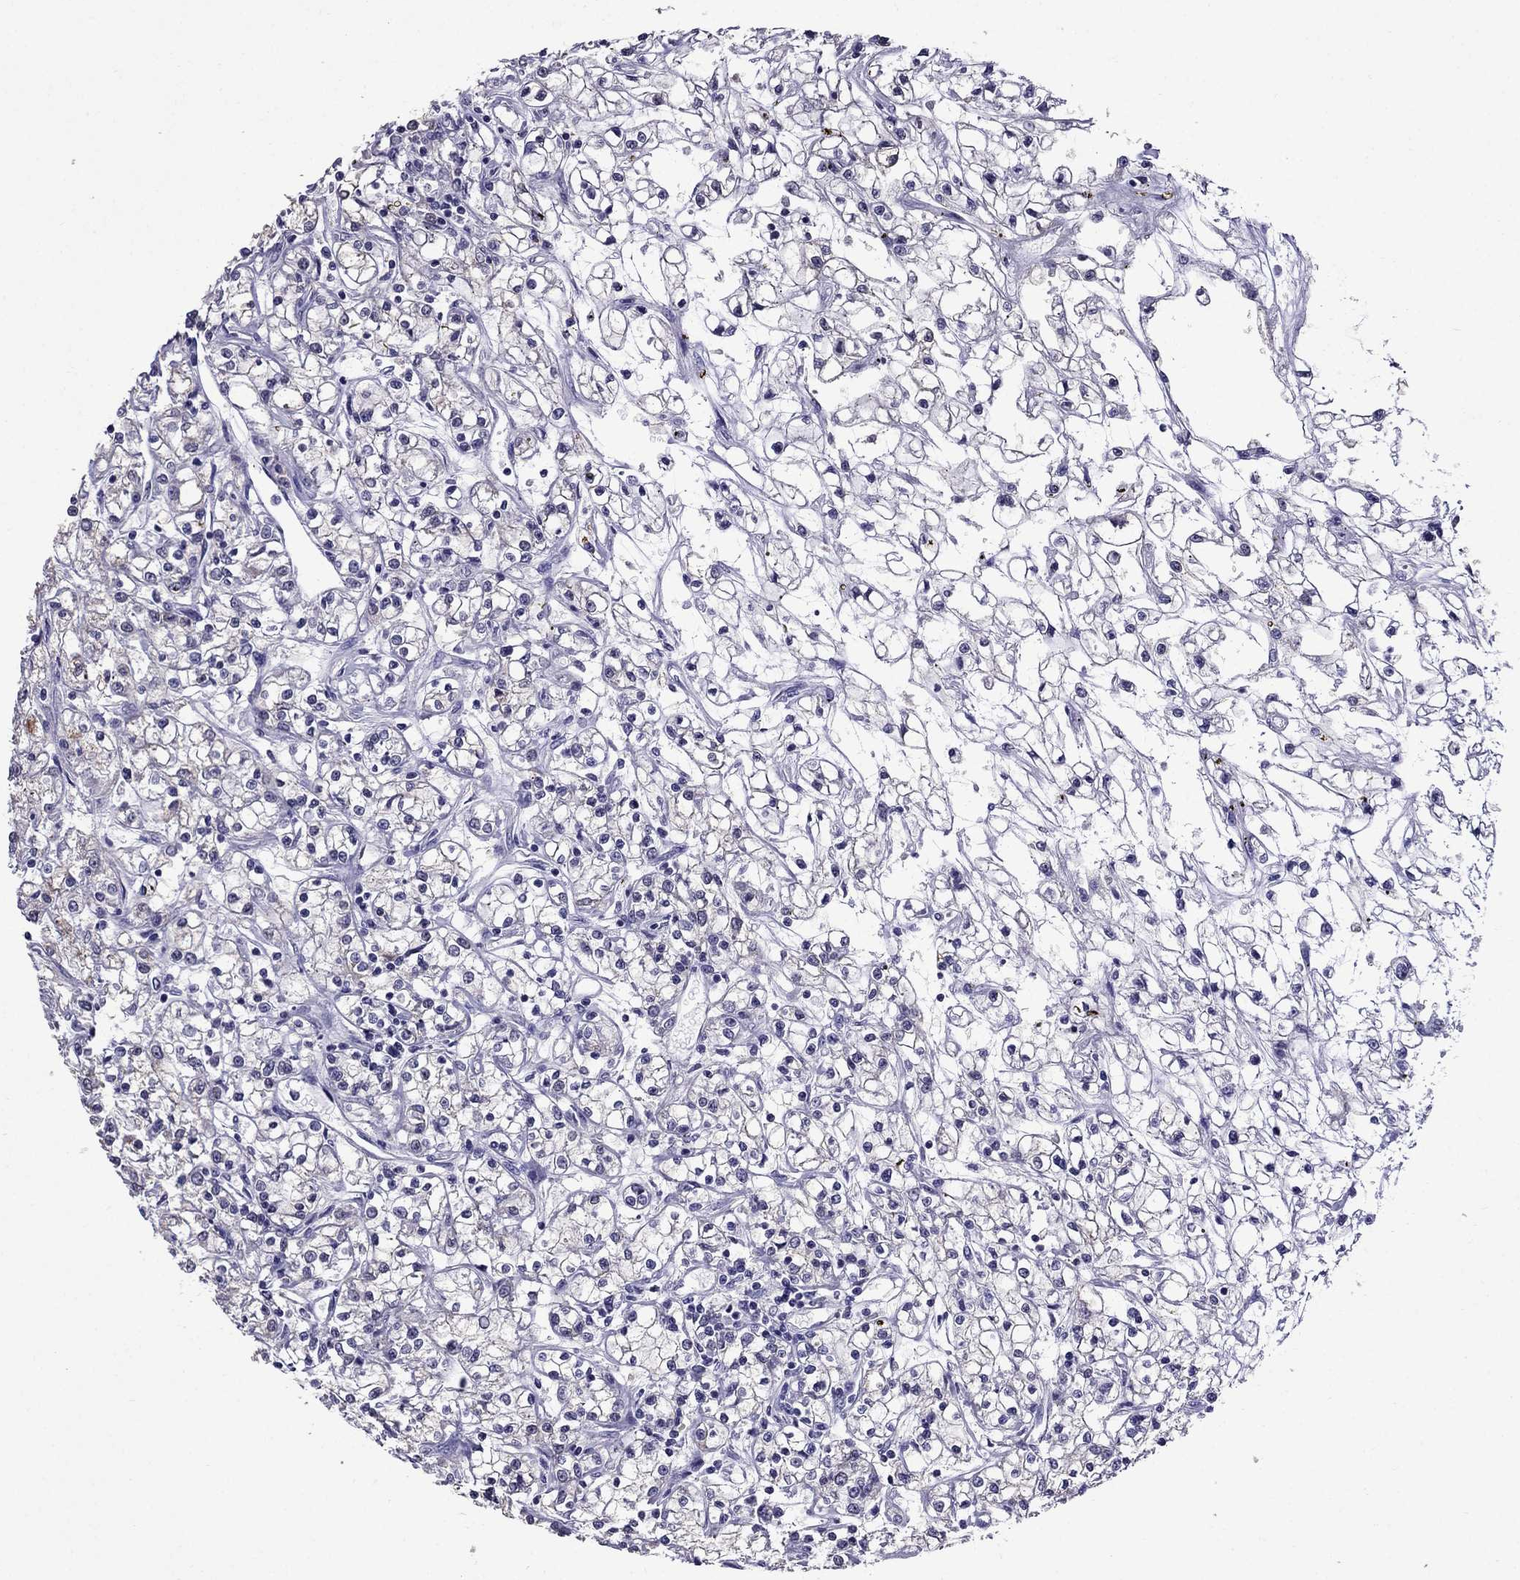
{"staining": {"intensity": "negative", "quantity": "none", "location": "none"}, "tissue": "renal cancer", "cell_type": "Tumor cells", "image_type": "cancer", "snomed": [{"axis": "morphology", "description": "Adenocarcinoma, NOS"}, {"axis": "topography", "description": "Kidney"}], "caption": "The photomicrograph demonstrates no staining of tumor cells in renal cancer.", "gene": "OLFM4", "patient": {"sex": "female", "age": 59}}